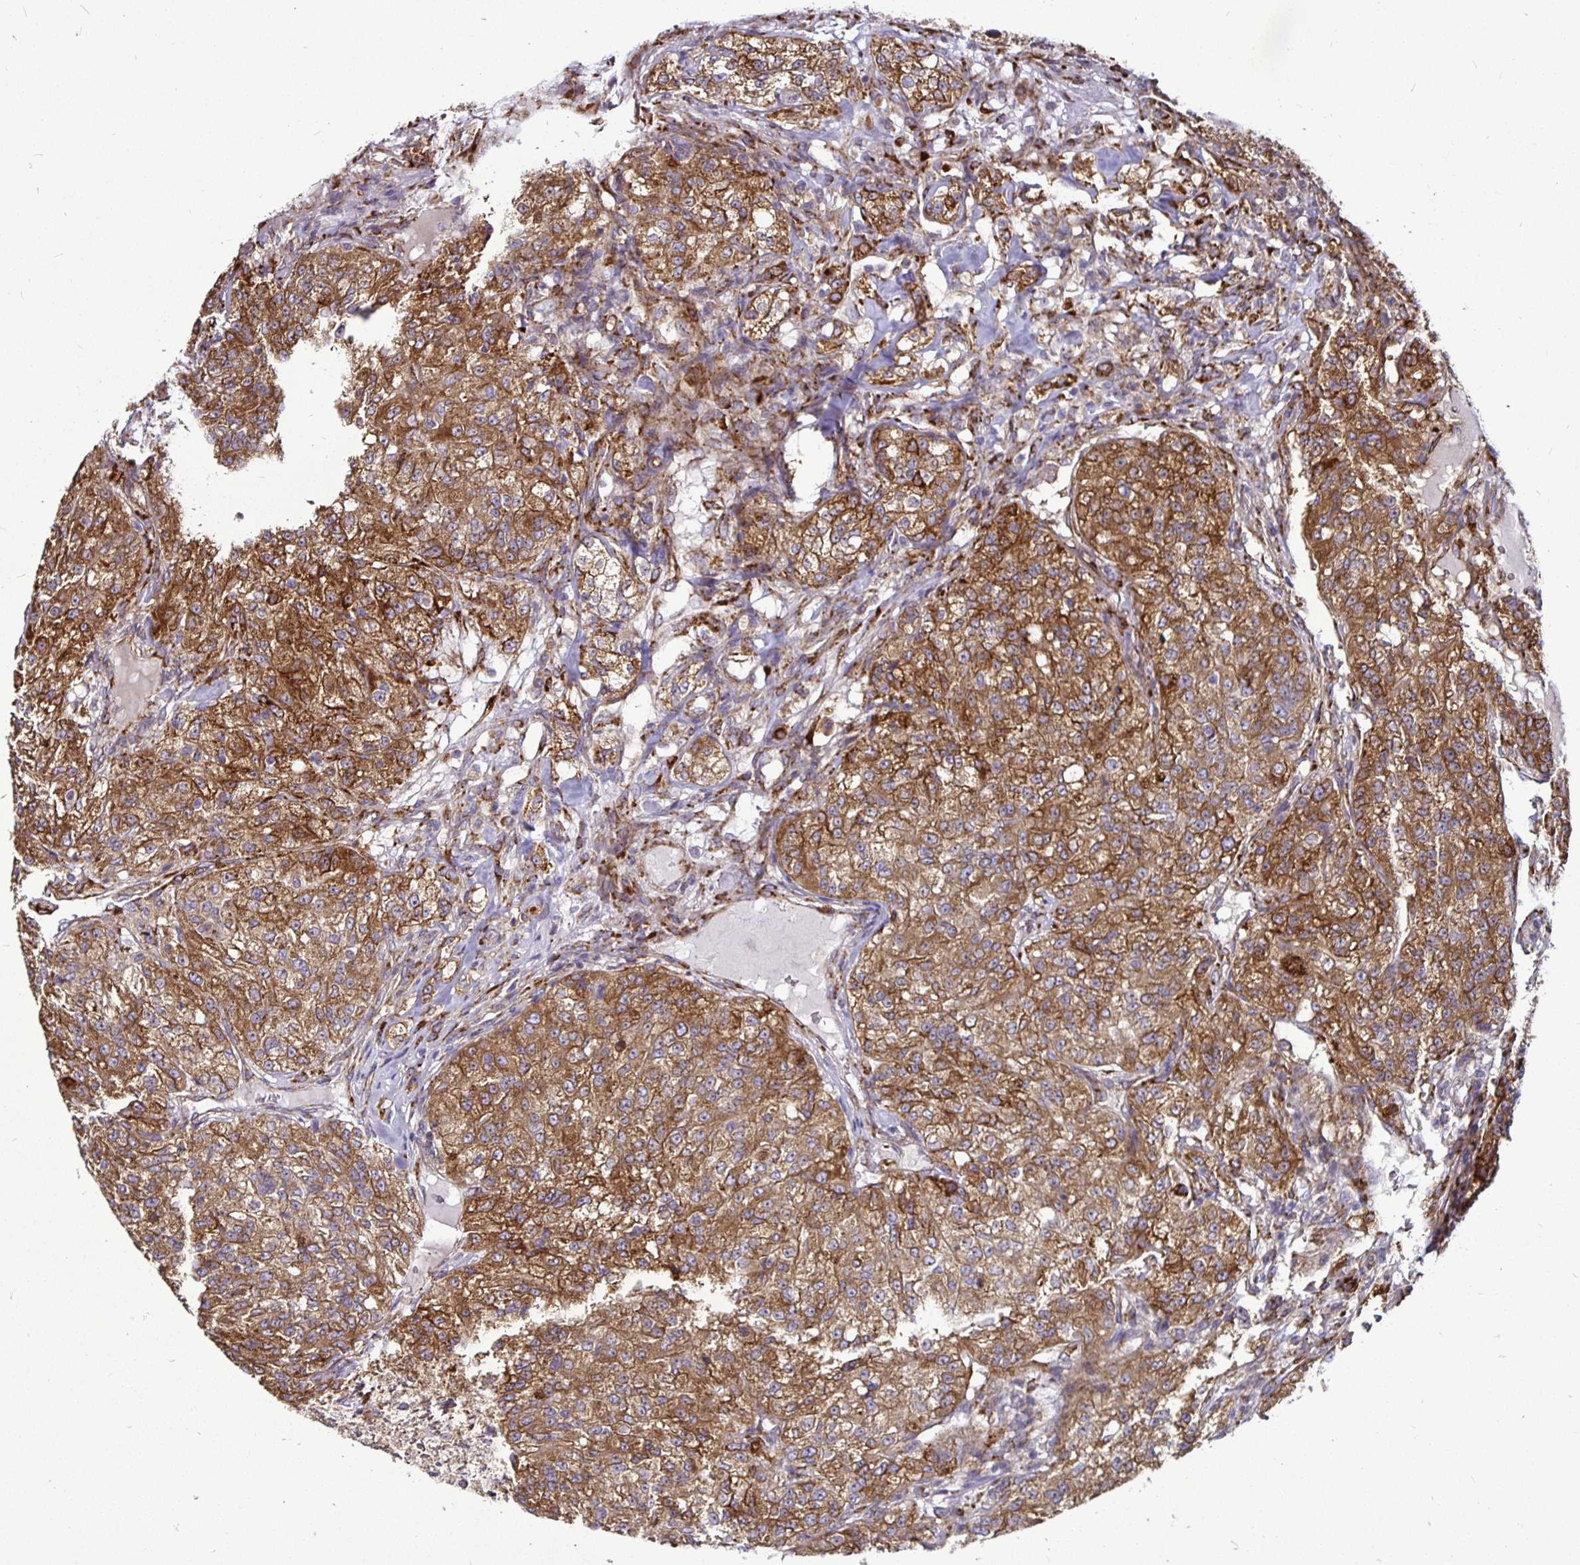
{"staining": {"intensity": "moderate", "quantity": ">75%", "location": "cytoplasmic/membranous"}, "tissue": "renal cancer", "cell_type": "Tumor cells", "image_type": "cancer", "snomed": [{"axis": "morphology", "description": "Adenocarcinoma, NOS"}, {"axis": "topography", "description": "Kidney"}], "caption": "There is medium levels of moderate cytoplasmic/membranous expression in tumor cells of renal adenocarcinoma, as demonstrated by immunohistochemical staining (brown color).", "gene": "P4HA2", "patient": {"sex": "female", "age": 63}}